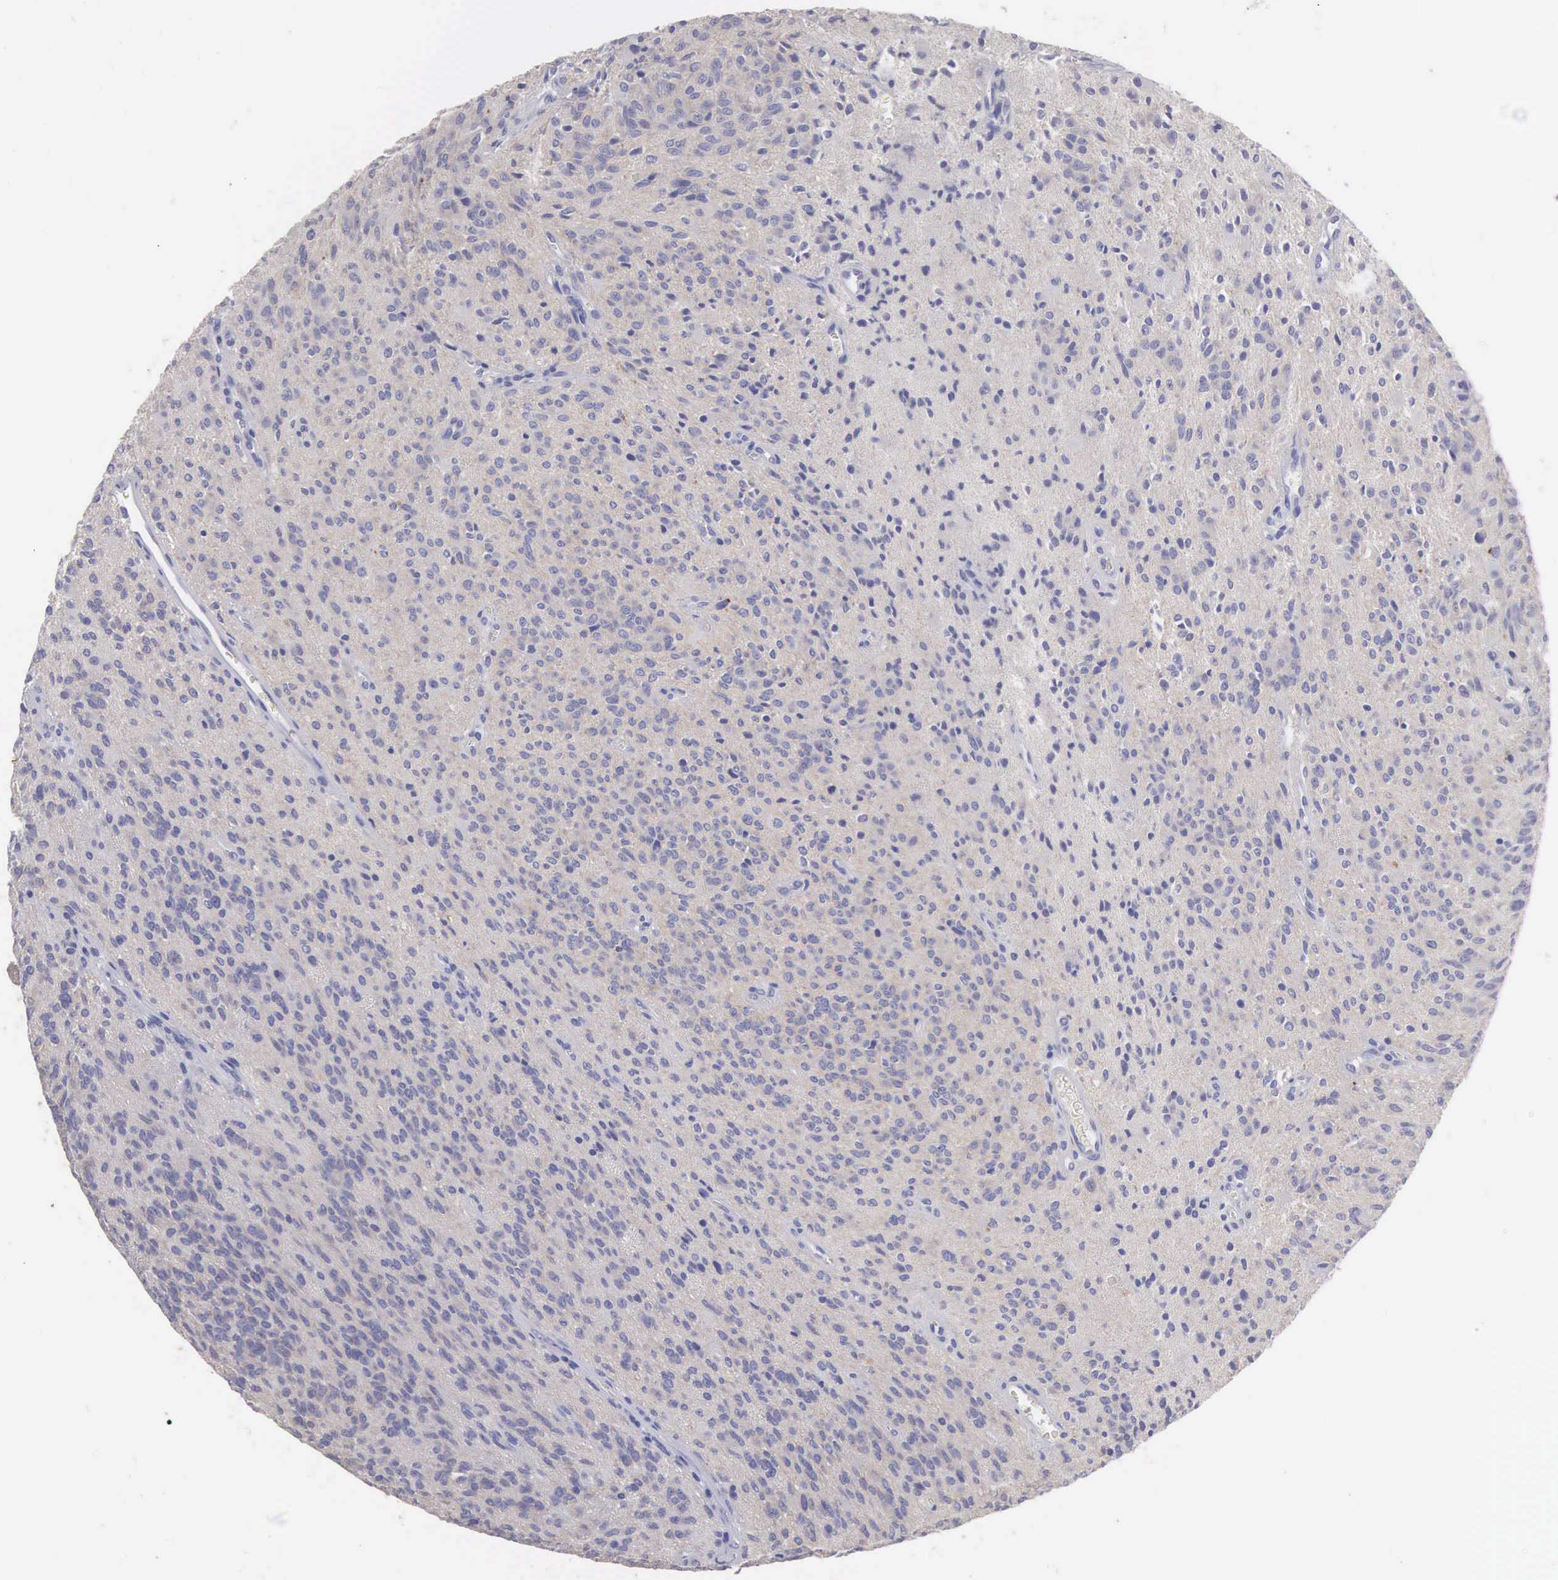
{"staining": {"intensity": "negative", "quantity": "none", "location": "none"}, "tissue": "glioma", "cell_type": "Tumor cells", "image_type": "cancer", "snomed": [{"axis": "morphology", "description": "Glioma, malignant, Low grade"}, {"axis": "topography", "description": "Brain"}], "caption": "Immunohistochemical staining of human malignant low-grade glioma displays no significant expression in tumor cells. (DAB IHC visualized using brightfield microscopy, high magnification).", "gene": "SLITRK4", "patient": {"sex": "female", "age": 15}}